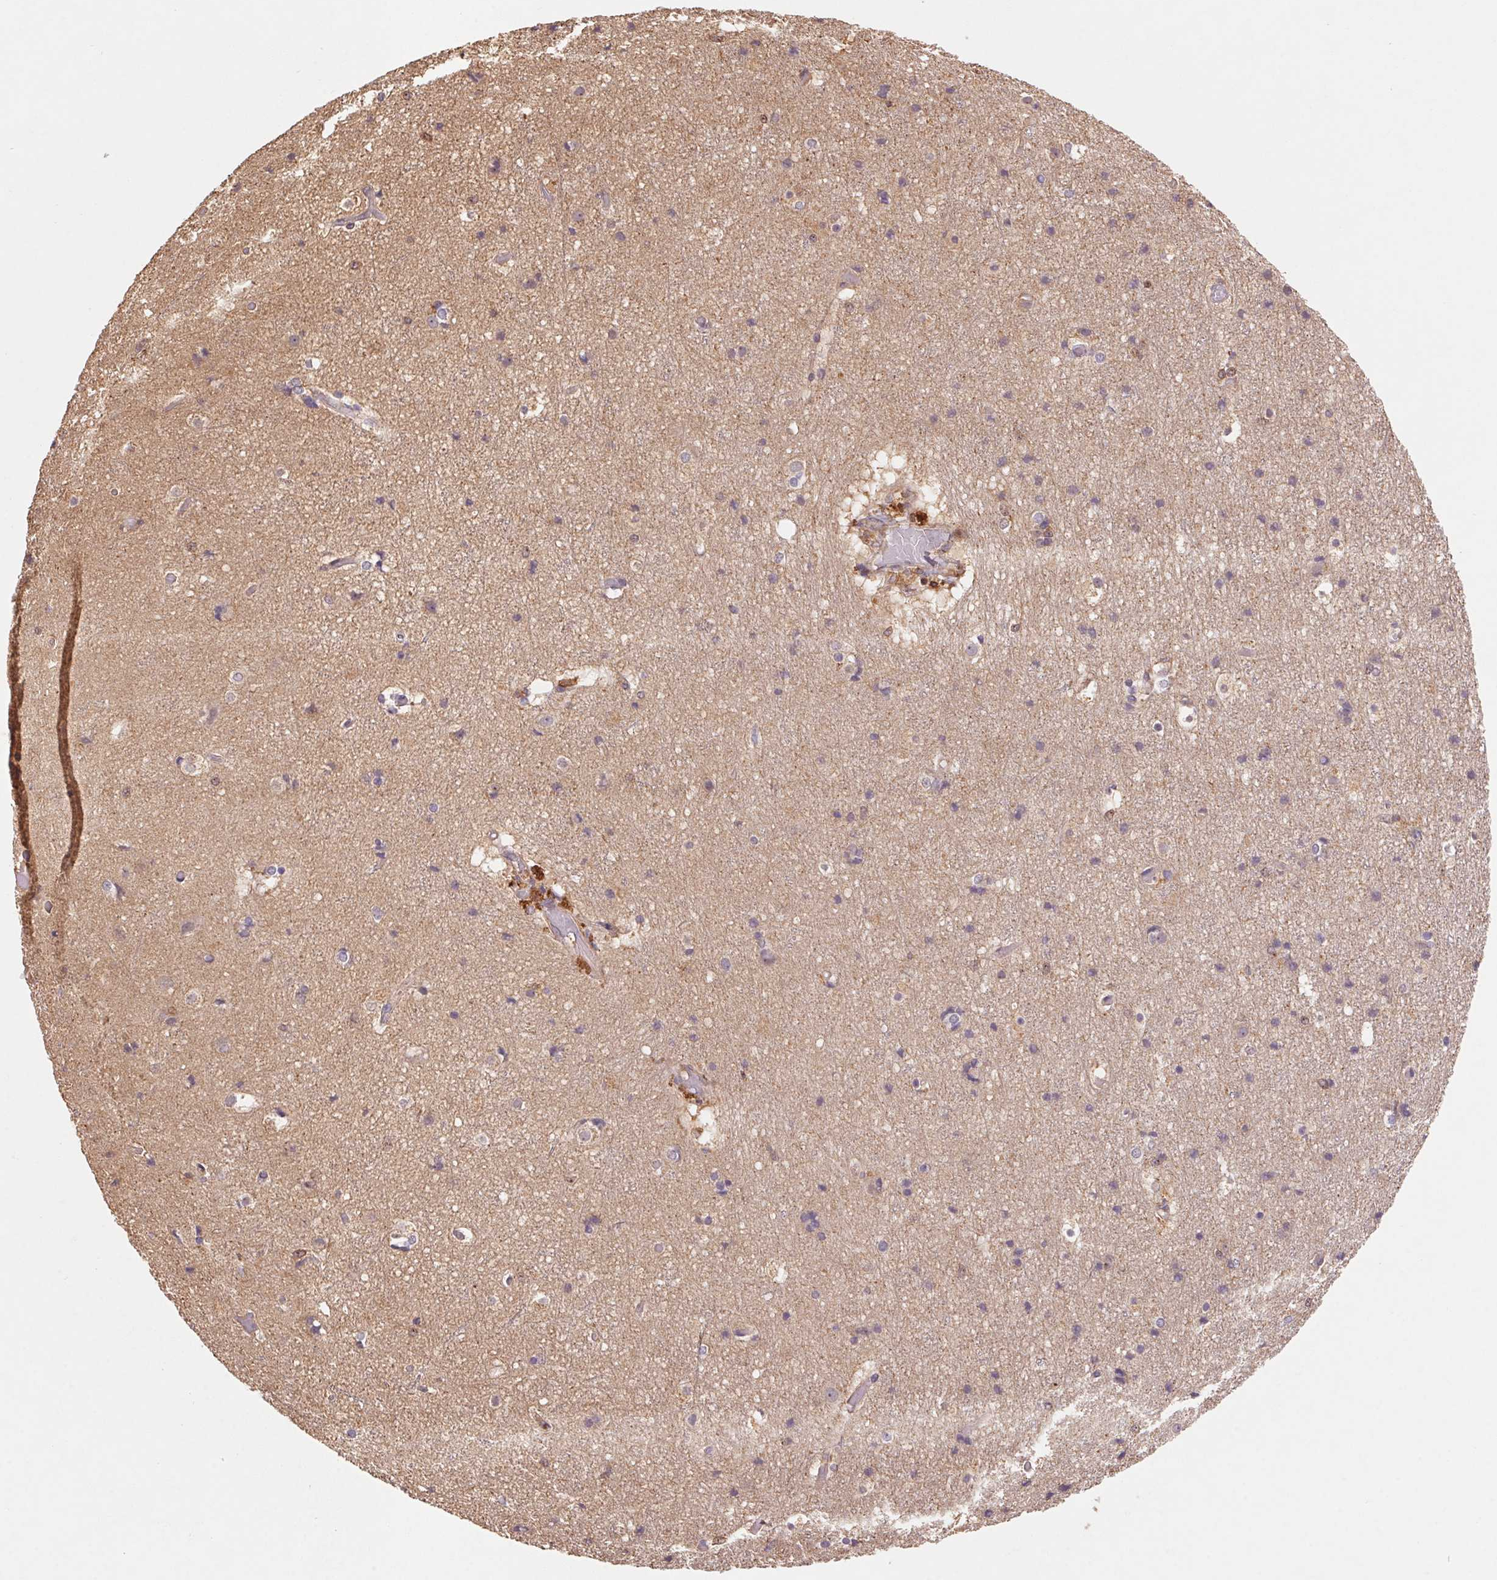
{"staining": {"intensity": "weak", "quantity": ">75%", "location": "cytoplasmic/membranous"}, "tissue": "cerebral cortex", "cell_type": "Endothelial cells", "image_type": "normal", "snomed": [{"axis": "morphology", "description": "Normal tissue, NOS"}, {"axis": "topography", "description": "Cerebral cortex"}], "caption": "Immunohistochemistry (IHC) (DAB) staining of normal human cerebral cortex exhibits weak cytoplasmic/membranous protein staining in about >75% of endothelial cells.", "gene": "ATG10", "patient": {"sex": "female", "age": 52}}